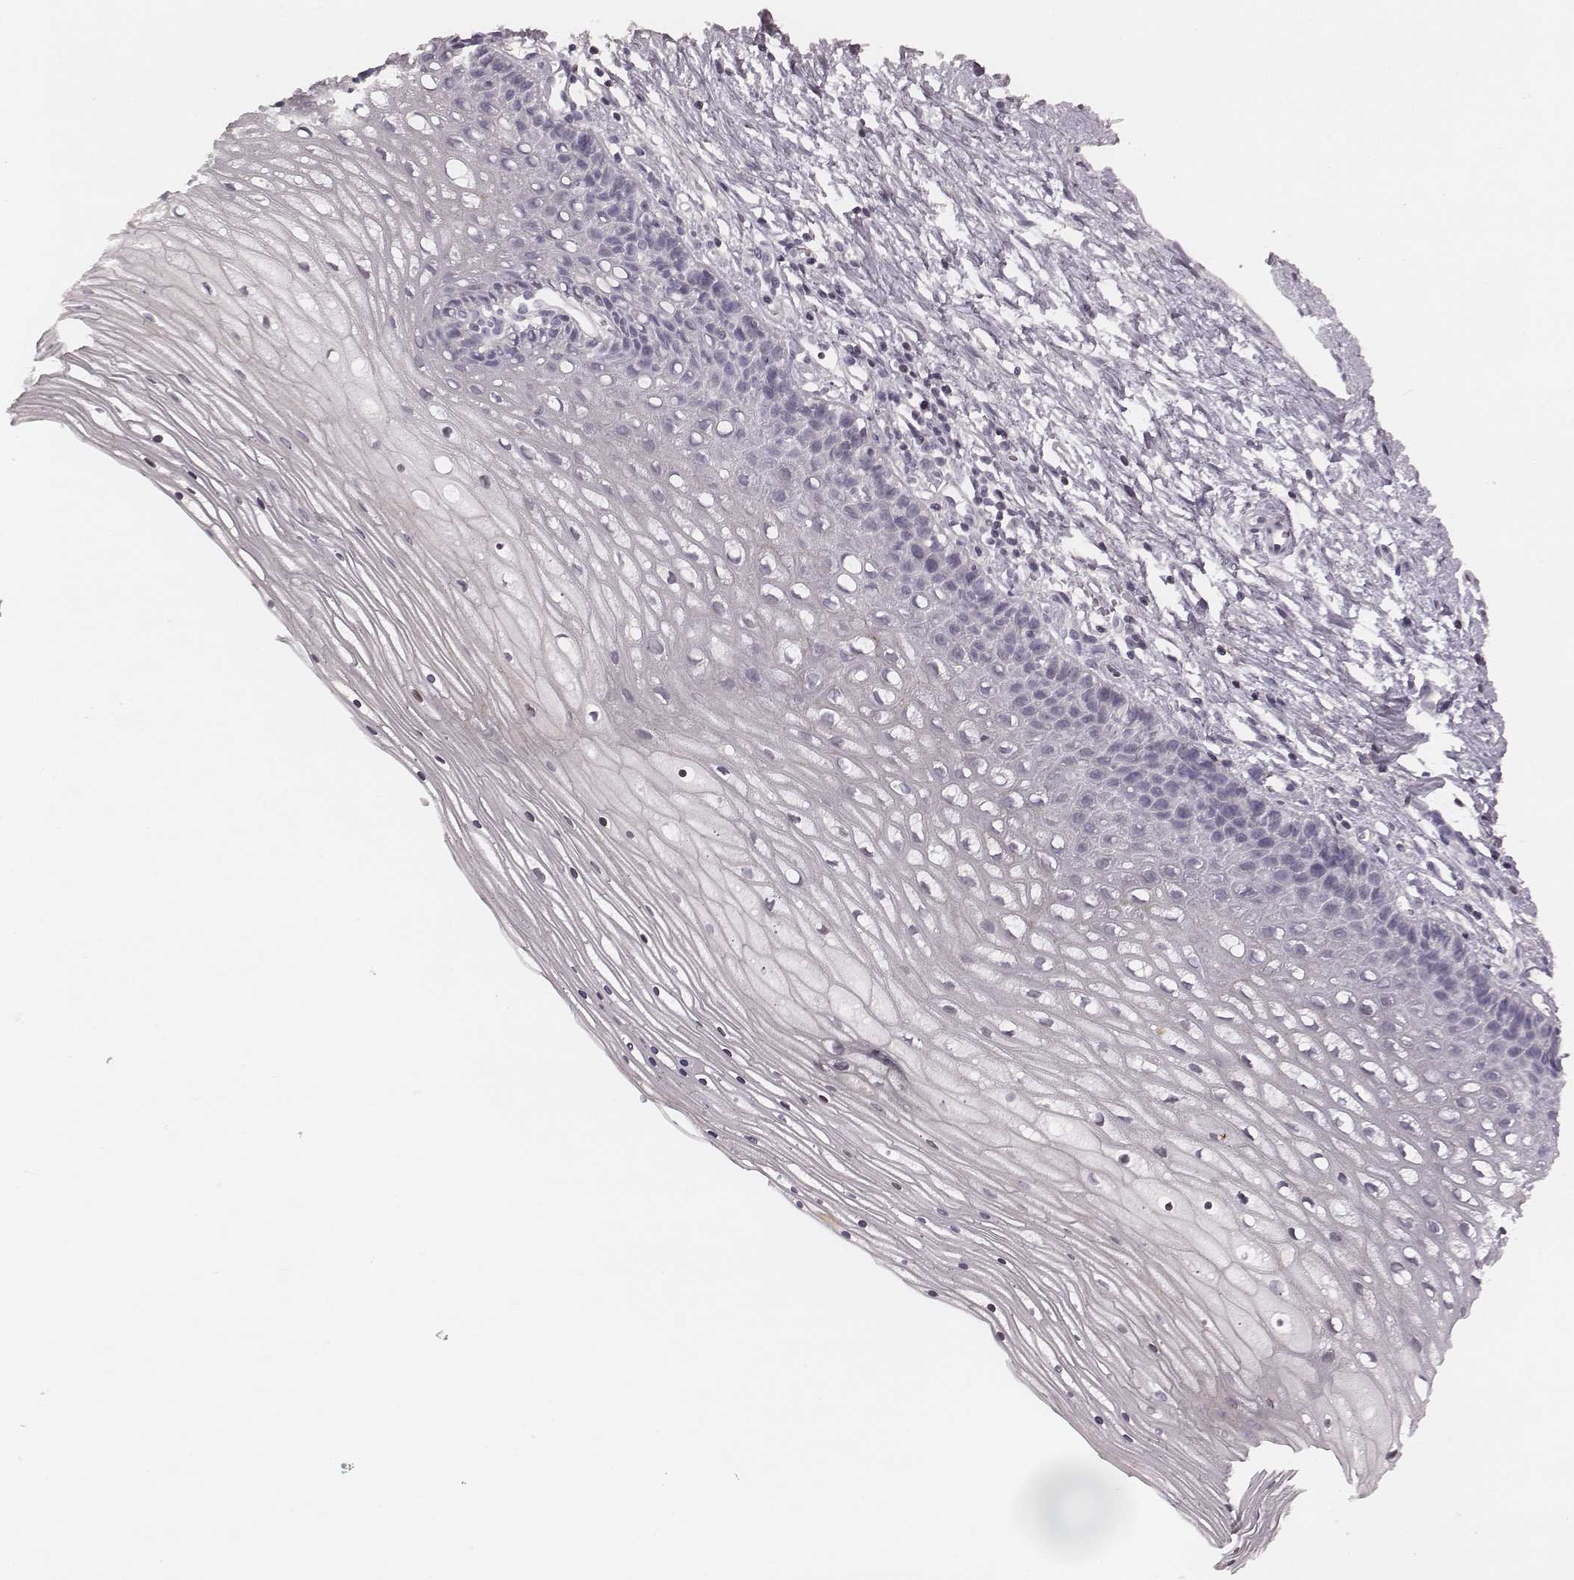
{"staining": {"intensity": "negative", "quantity": "none", "location": "none"}, "tissue": "cervix", "cell_type": "Glandular cells", "image_type": "normal", "snomed": [{"axis": "morphology", "description": "Normal tissue, NOS"}, {"axis": "topography", "description": "Cervix"}], "caption": "DAB immunohistochemical staining of benign human cervix exhibits no significant positivity in glandular cells.", "gene": "S100Z", "patient": {"sex": "female", "age": 35}}